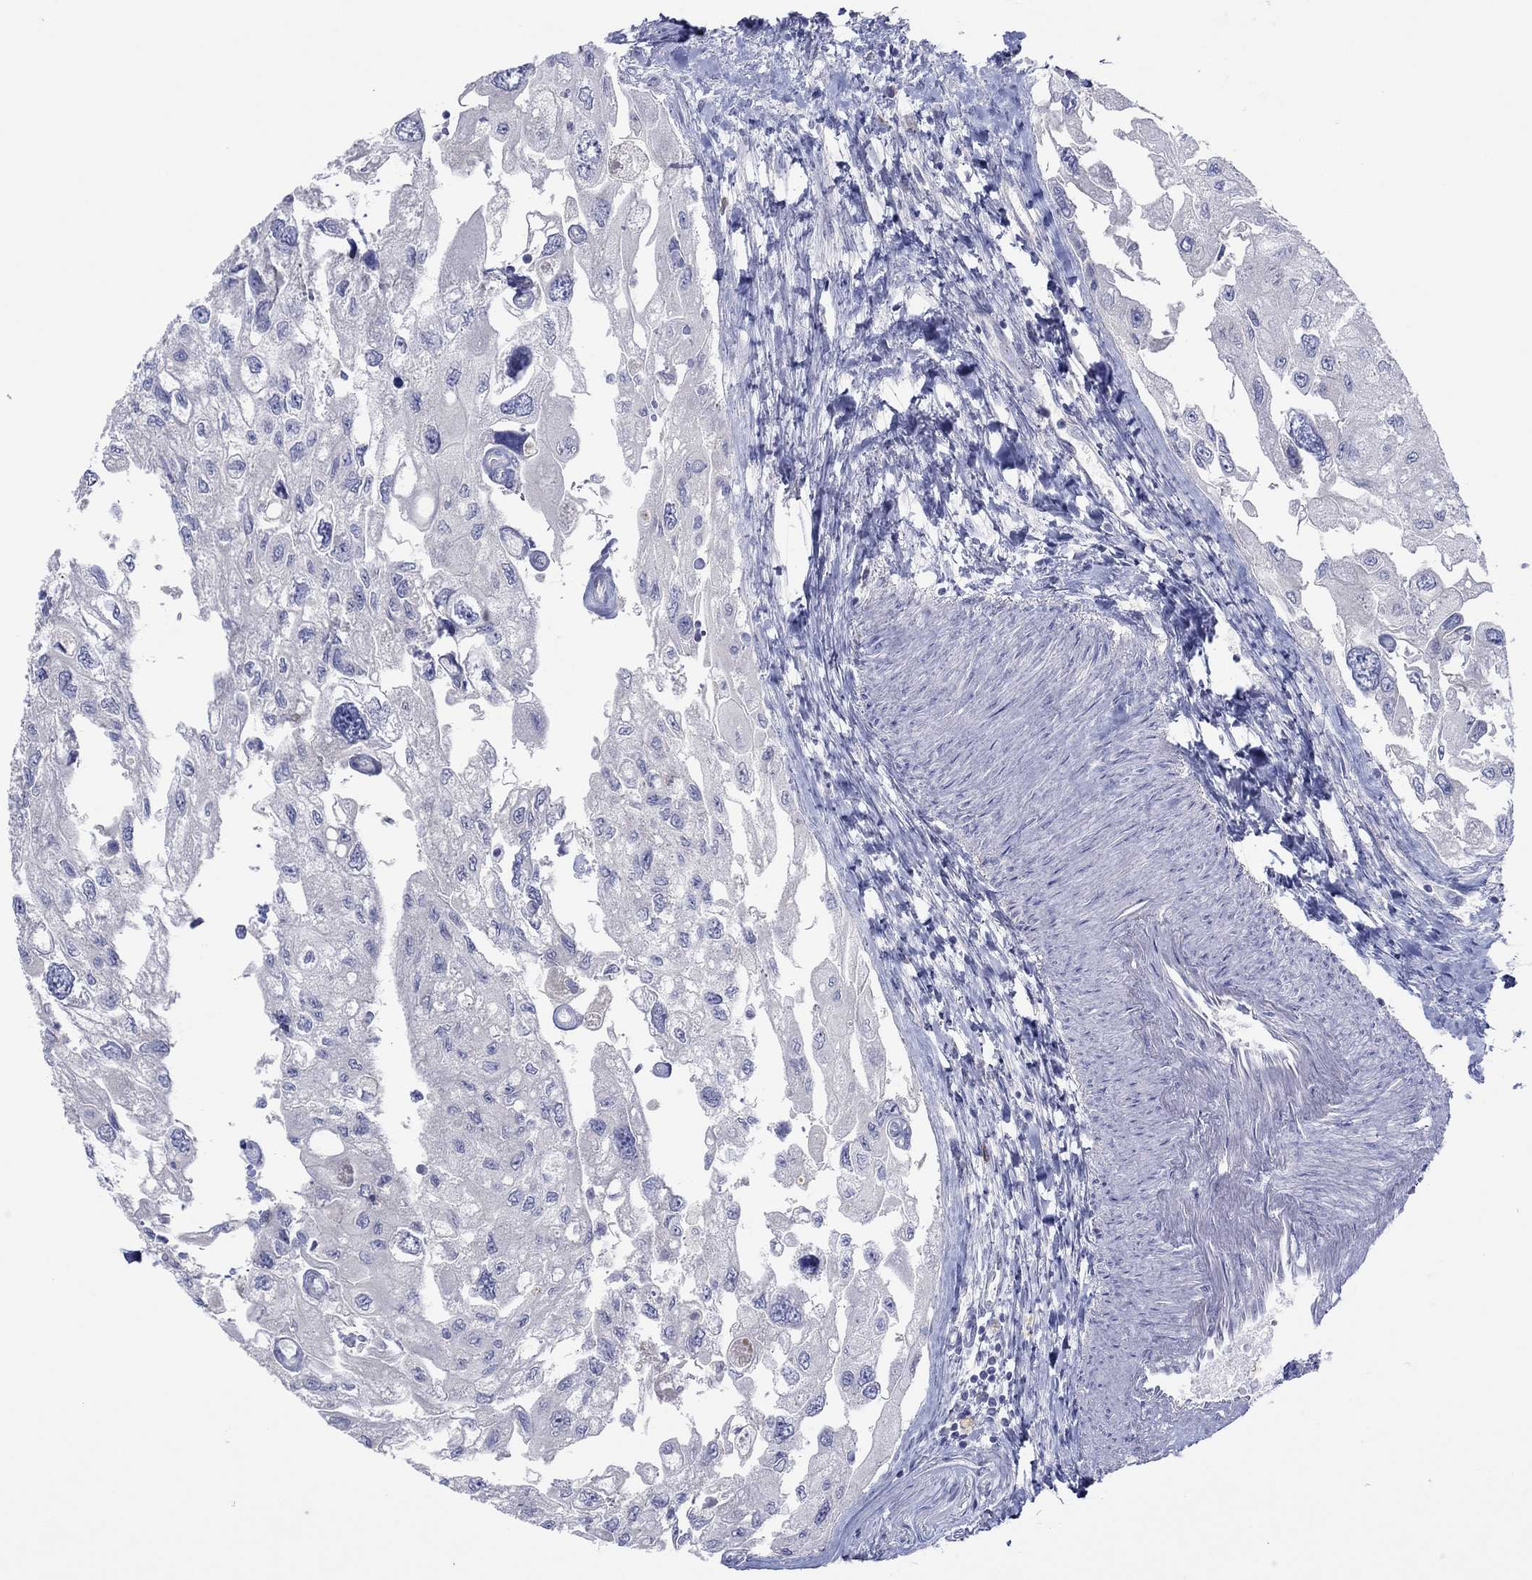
{"staining": {"intensity": "negative", "quantity": "none", "location": "none"}, "tissue": "urothelial cancer", "cell_type": "Tumor cells", "image_type": "cancer", "snomed": [{"axis": "morphology", "description": "Urothelial carcinoma, High grade"}, {"axis": "topography", "description": "Urinary bladder"}], "caption": "IHC image of urothelial cancer stained for a protein (brown), which exhibits no staining in tumor cells.", "gene": "PLCL2", "patient": {"sex": "male", "age": 59}}